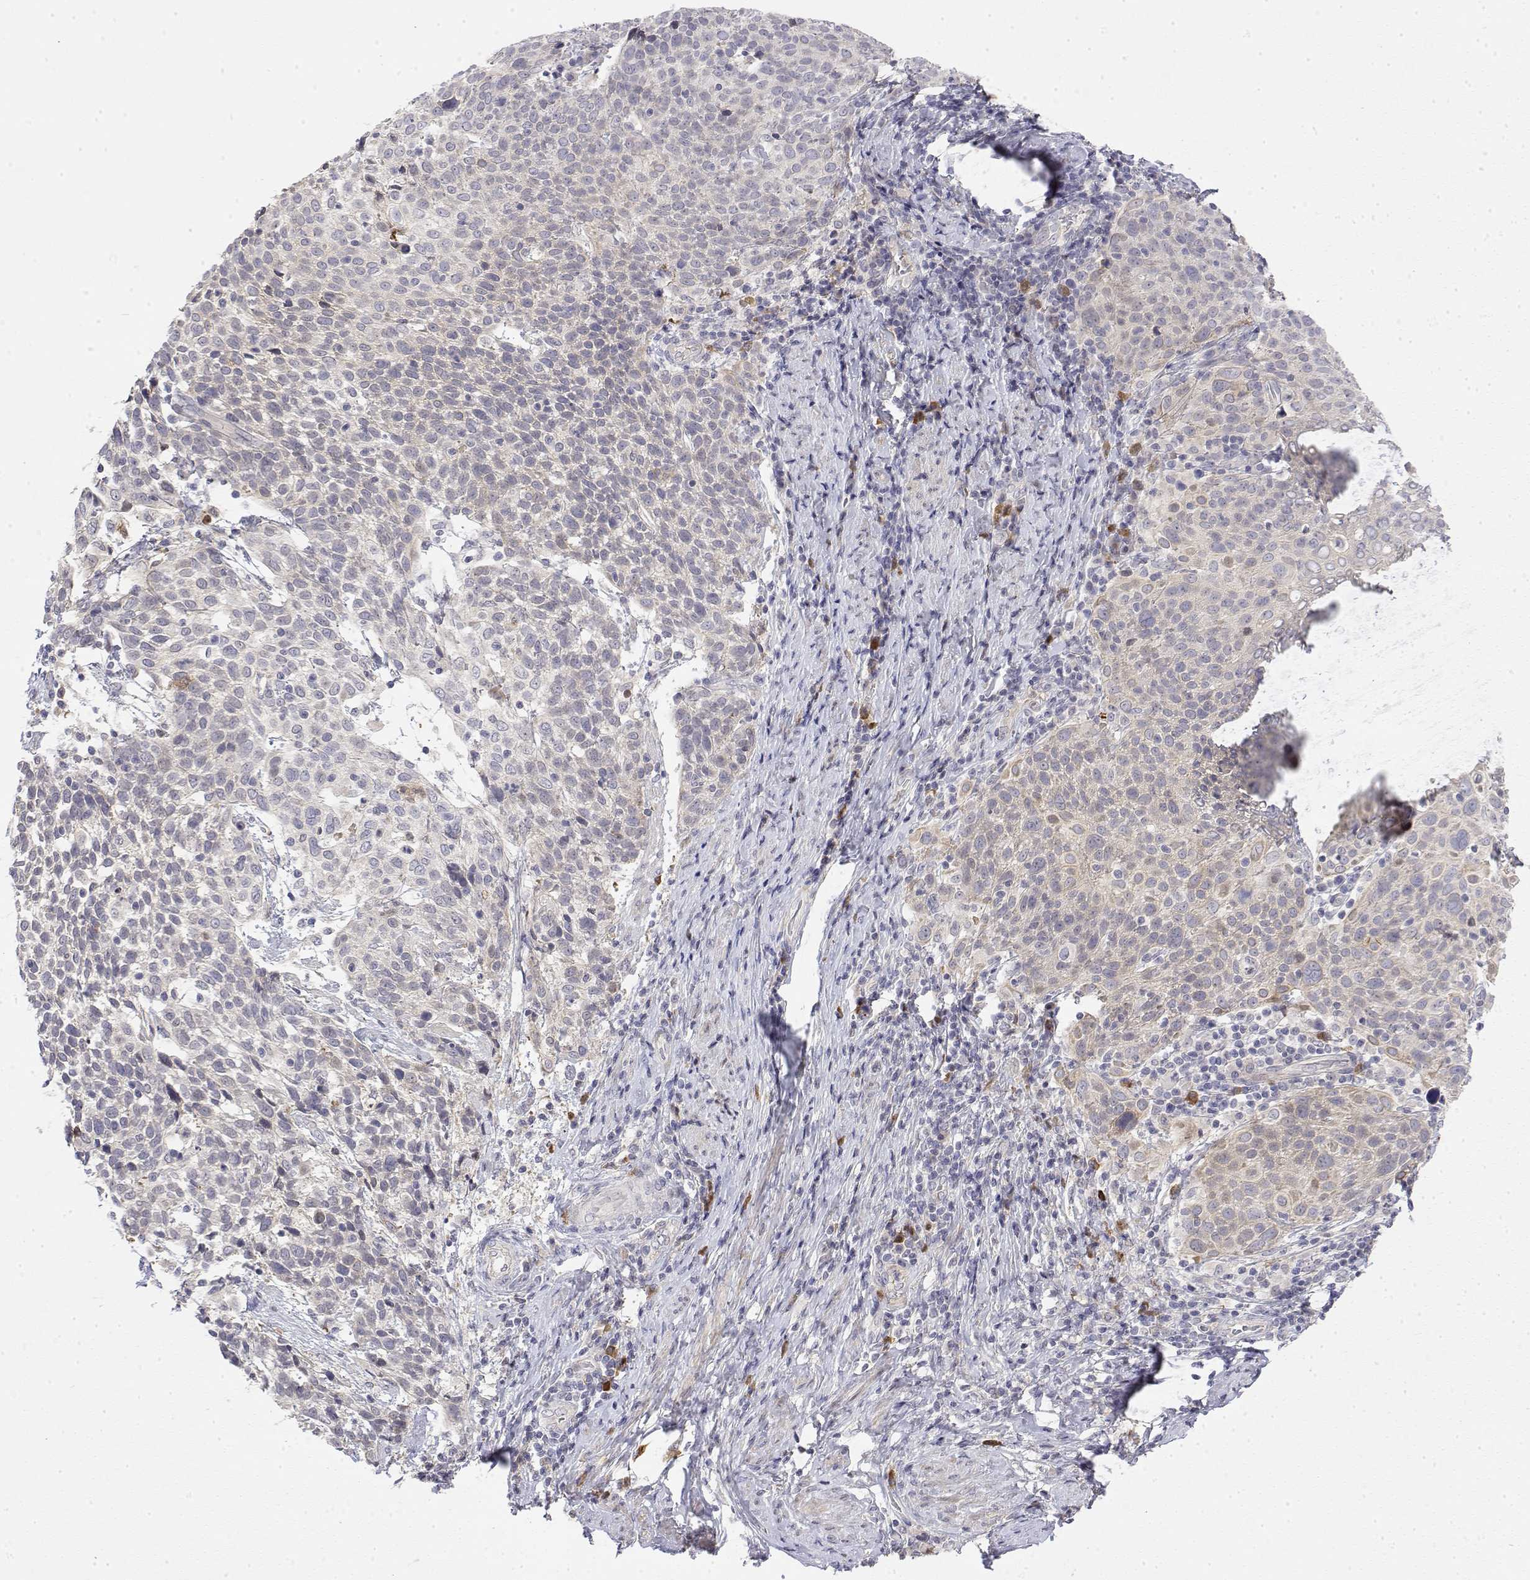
{"staining": {"intensity": "negative", "quantity": "none", "location": "none"}, "tissue": "cervical cancer", "cell_type": "Tumor cells", "image_type": "cancer", "snomed": [{"axis": "morphology", "description": "Squamous cell carcinoma, NOS"}, {"axis": "topography", "description": "Cervix"}], "caption": "DAB (3,3'-diaminobenzidine) immunohistochemical staining of human cervical cancer exhibits no significant positivity in tumor cells.", "gene": "IGFBP4", "patient": {"sex": "female", "age": 61}}